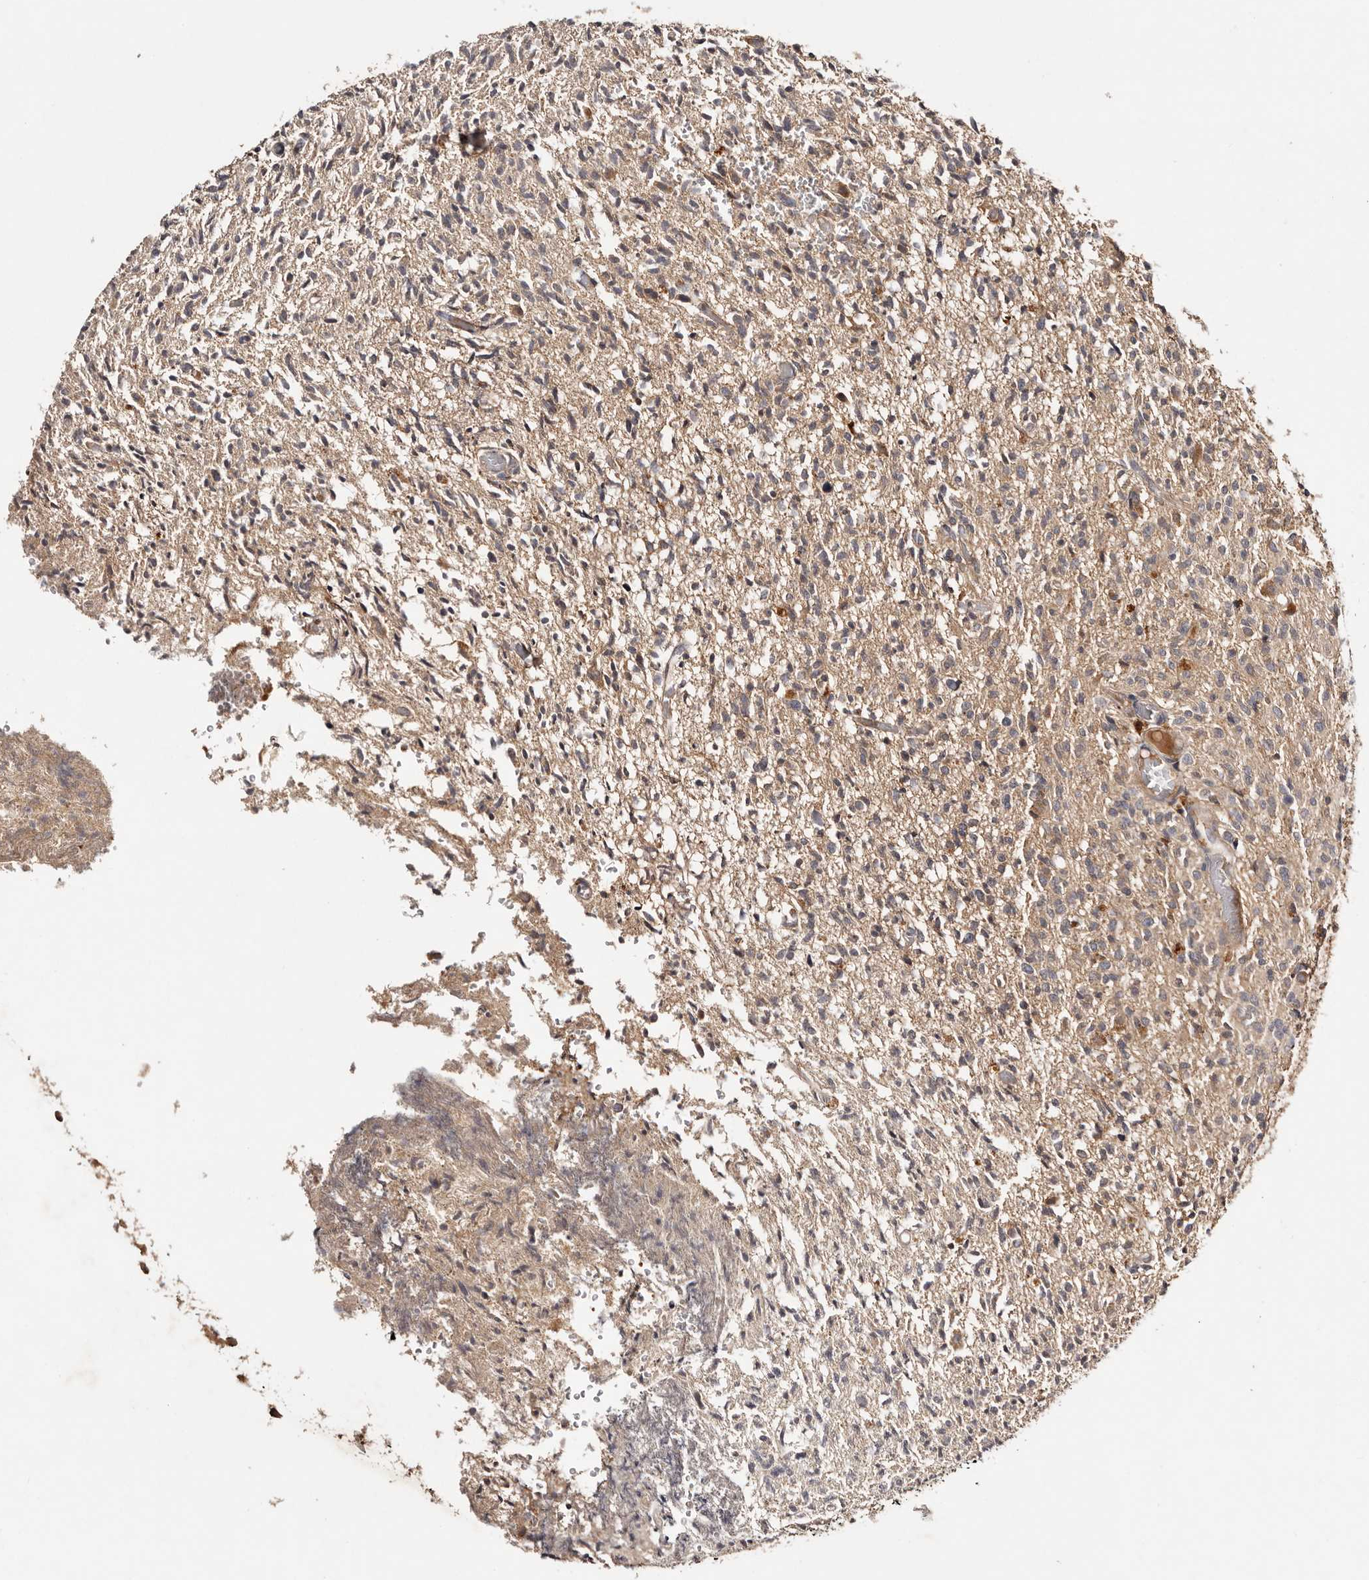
{"staining": {"intensity": "weak", "quantity": ">75%", "location": "cytoplasmic/membranous"}, "tissue": "glioma", "cell_type": "Tumor cells", "image_type": "cancer", "snomed": [{"axis": "morphology", "description": "Glioma, malignant, High grade"}, {"axis": "topography", "description": "Brain"}], "caption": "IHC image of high-grade glioma (malignant) stained for a protein (brown), which demonstrates low levels of weak cytoplasmic/membranous positivity in about >75% of tumor cells.", "gene": "PKIB", "patient": {"sex": "female", "age": 57}}